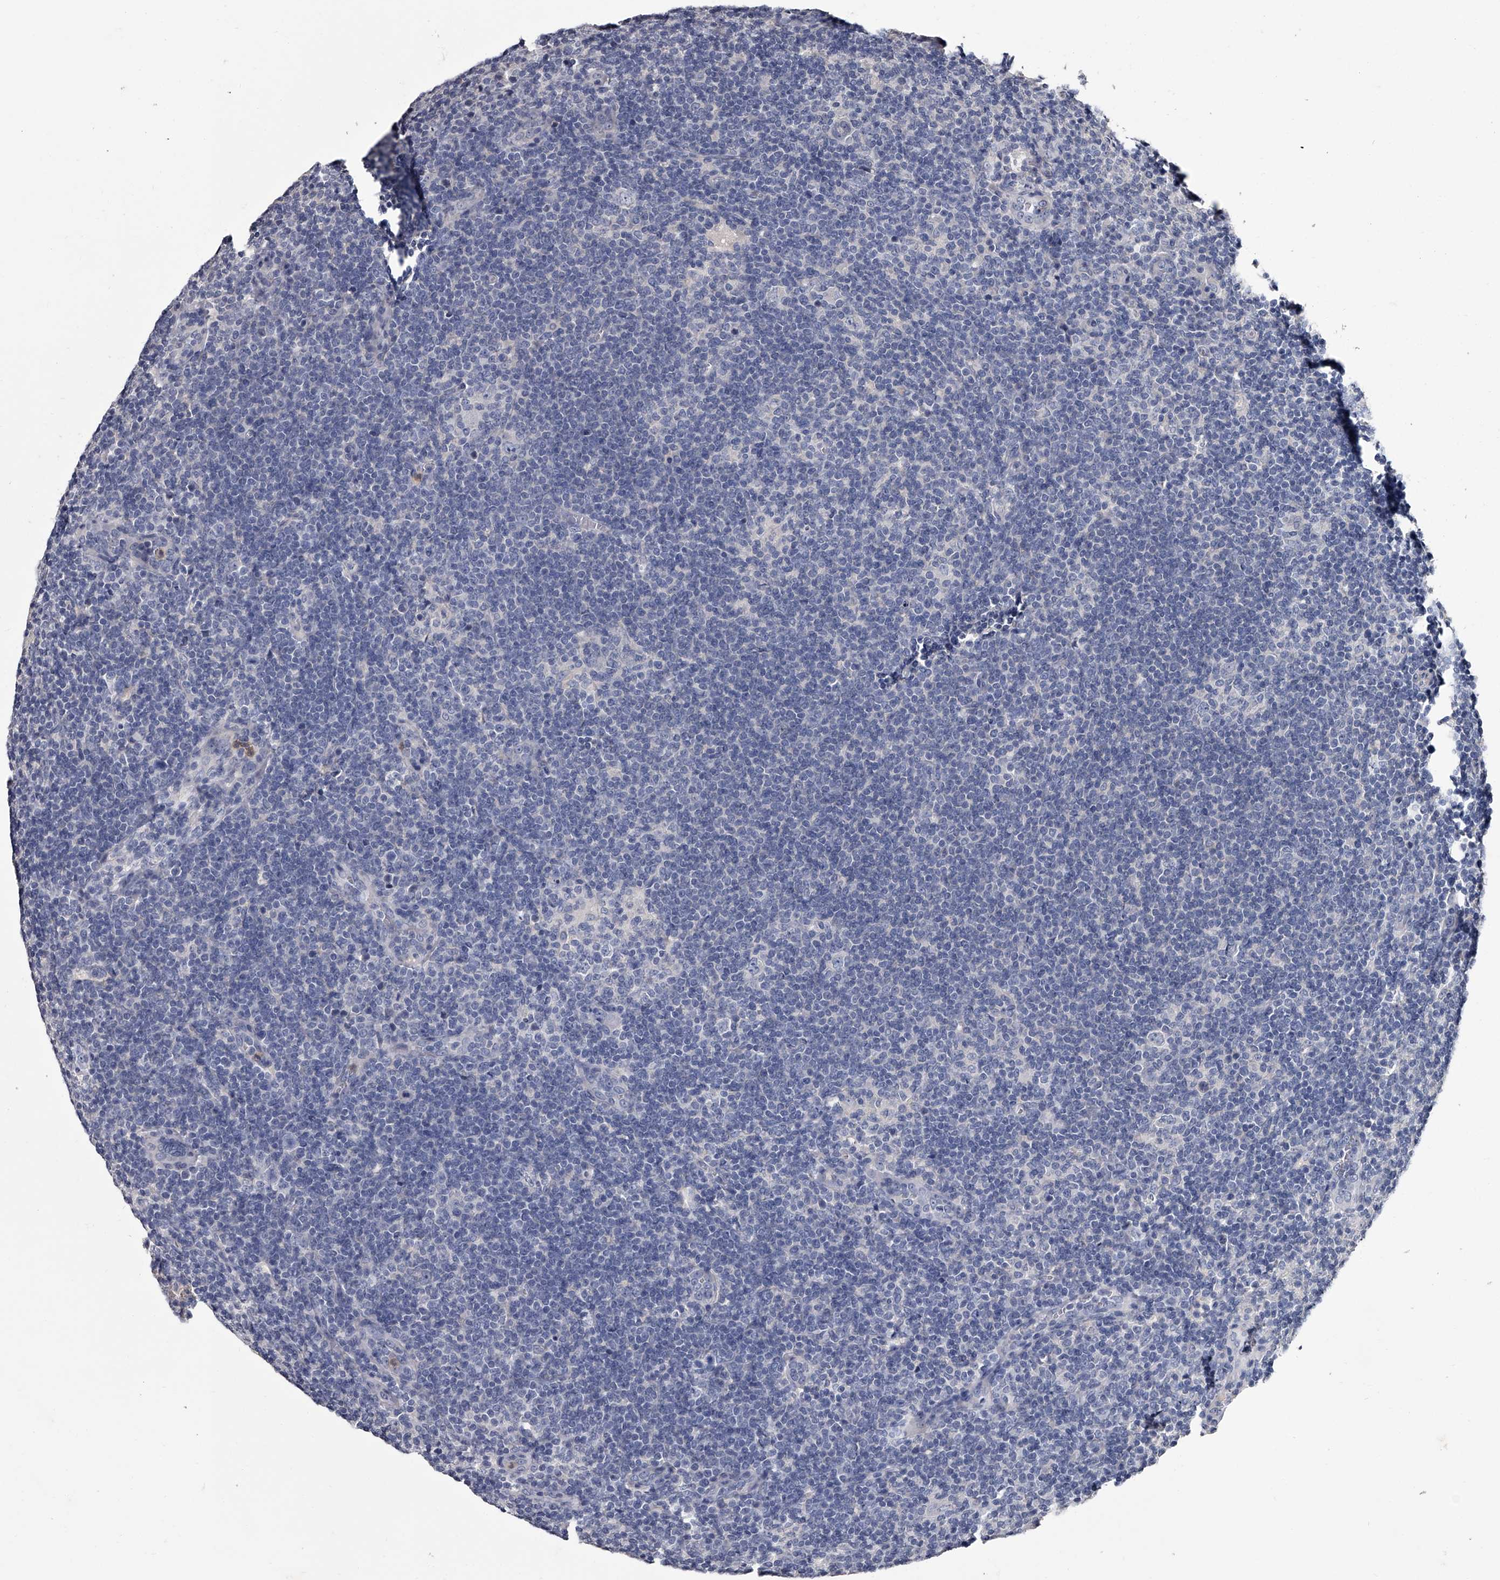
{"staining": {"intensity": "negative", "quantity": "none", "location": "none"}, "tissue": "lymphoma", "cell_type": "Tumor cells", "image_type": "cancer", "snomed": [{"axis": "morphology", "description": "Hodgkin's disease, NOS"}, {"axis": "topography", "description": "Lymph node"}], "caption": "DAB immunohistochemical staining of Hodgkin's disease shows no significant expression in tumor cells.", "gene": "GAPVD1", "patient": {"sex": "female", "age": 57}}